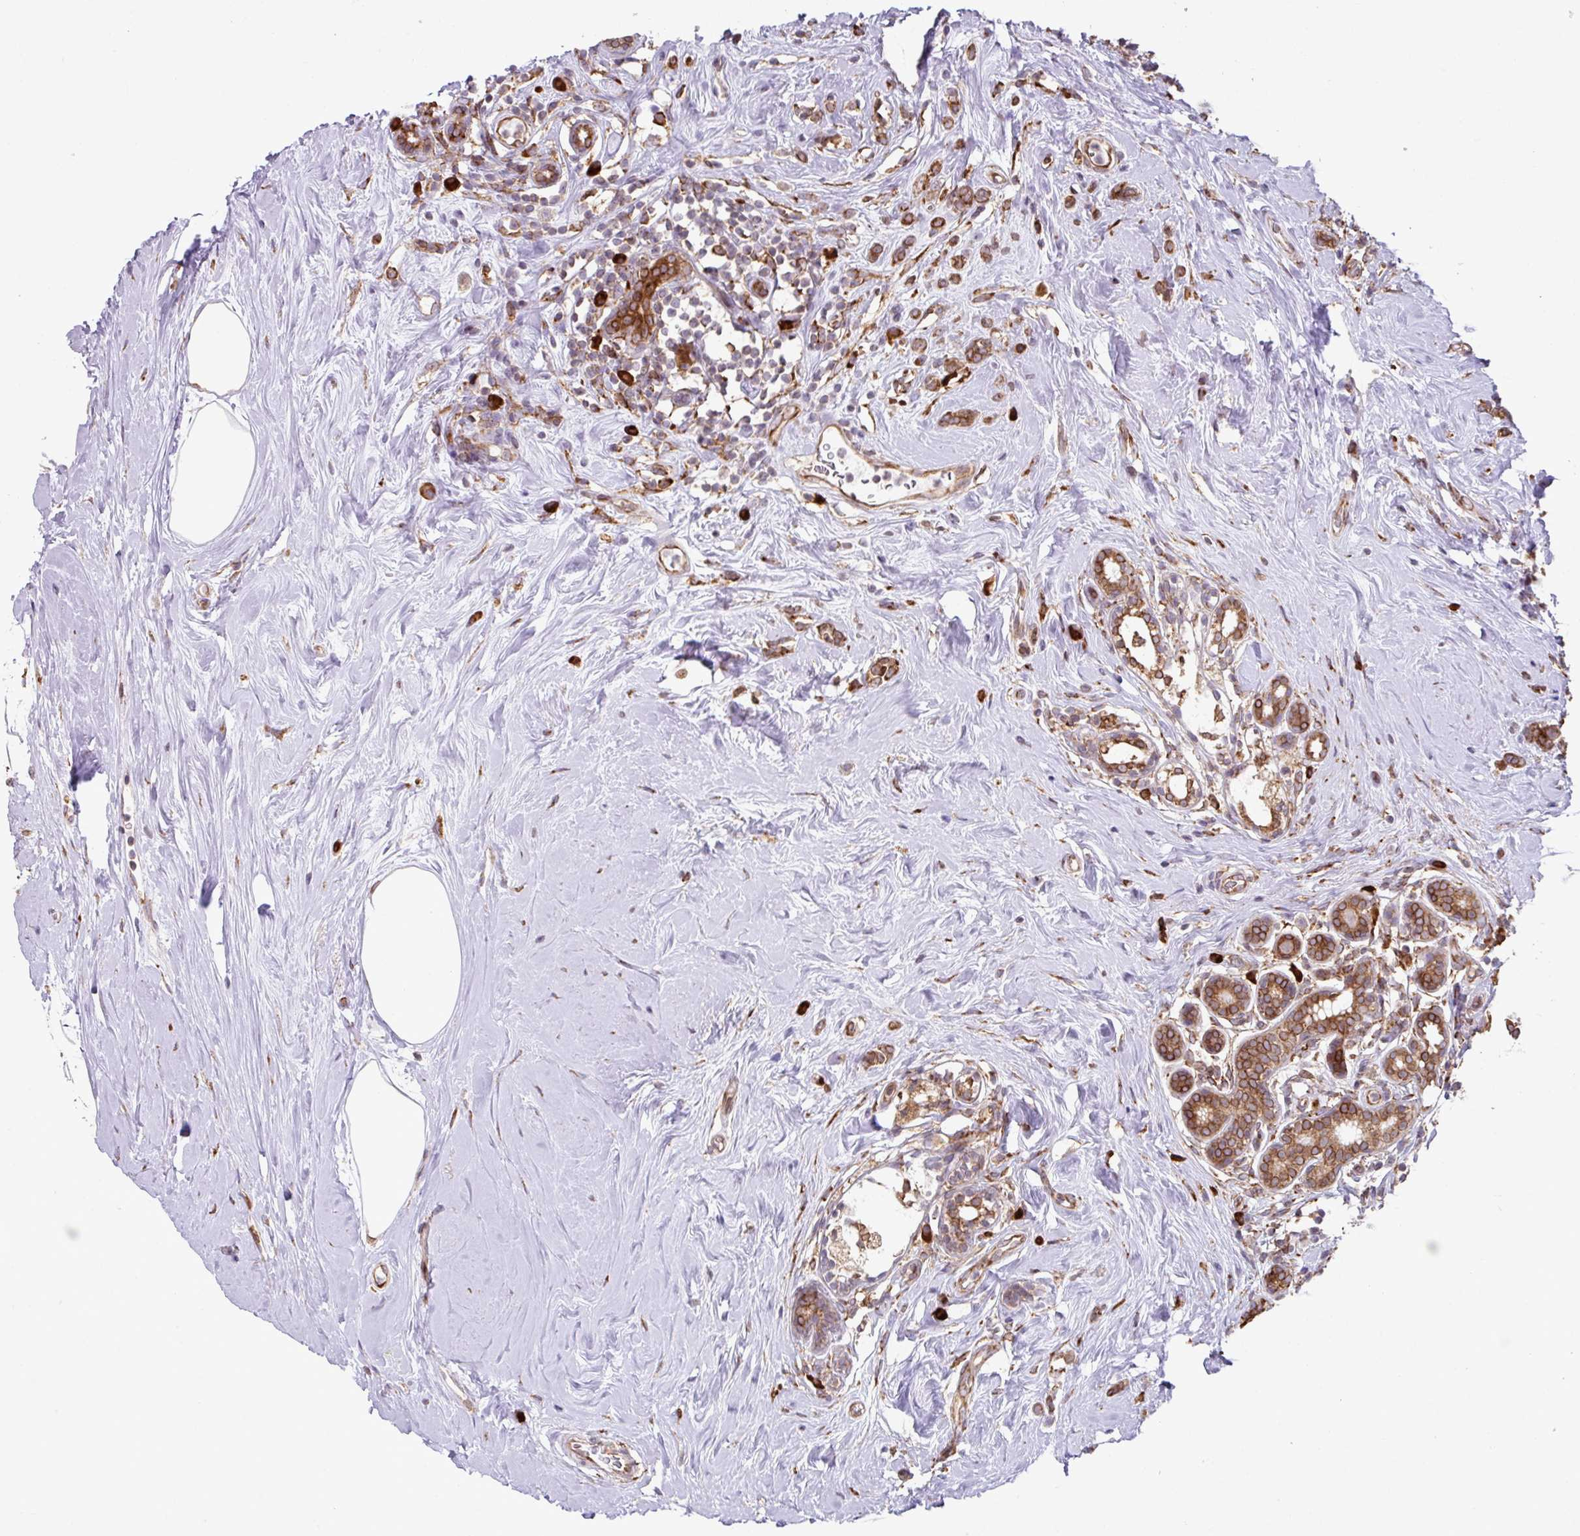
{"staining": {"intensity": "moderate", "quantity": ">75%", "location": "cytoplasmic/membranous"}, "tissue": "breast cancer", "cell_type": "Tumor cells", "image_type": "cancer", "snomed": [{"axis": "morphology", "description": "Duct carcinoma"}, {"axis": "topography", "description": "Breast"}], "caption": "The micrograph exhibits a brown stain indicating the presence of a protein in the cytoplasmic/membranous of tumor cells in invasive ductal carcinoma (breast).", "gene": "SLC39A7", "patient": {"sex": "female", "age": 75}}